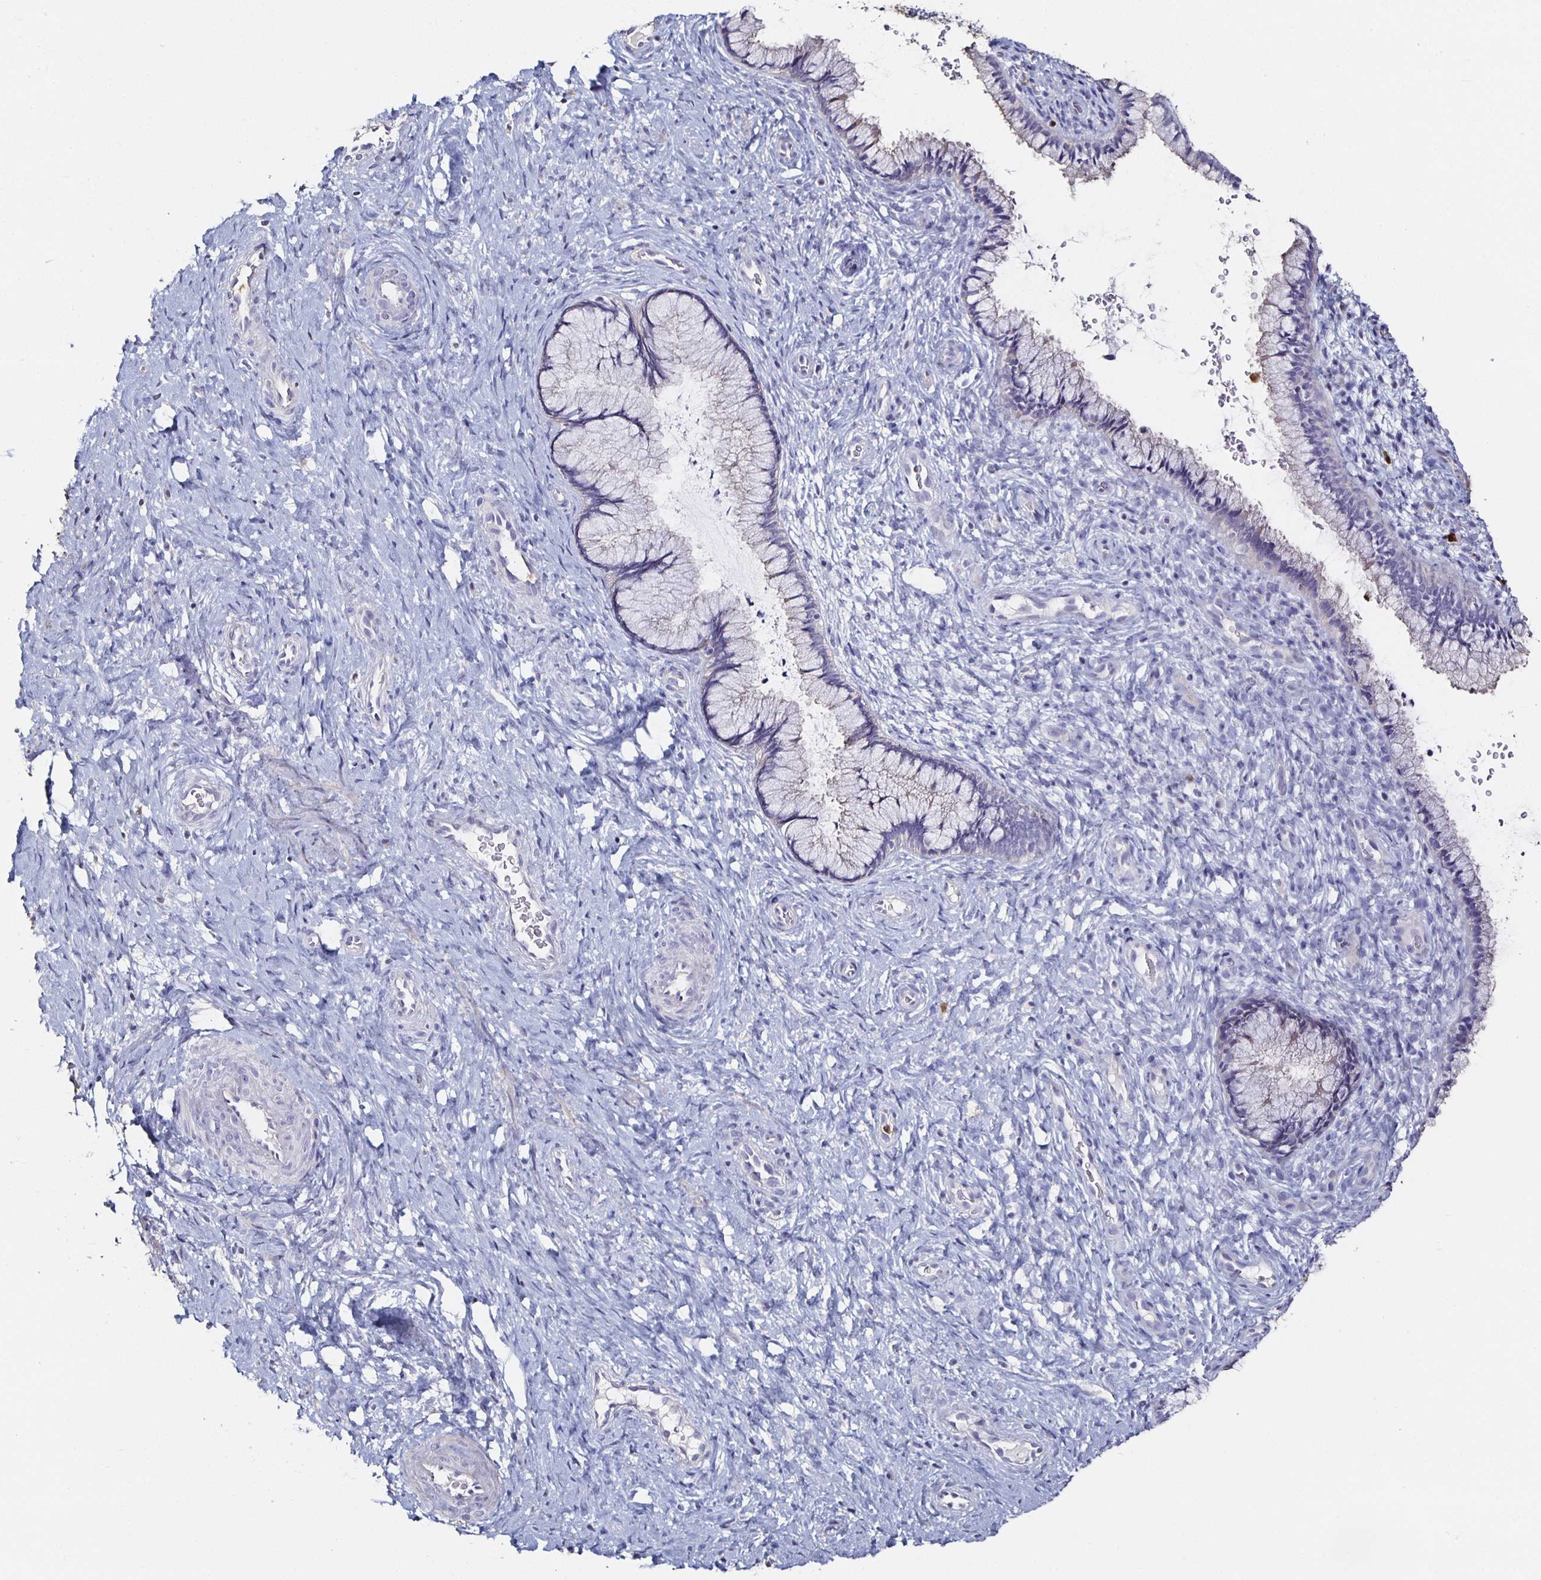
{"staining": {"intensity": "negative", "quantity": "none", "location": "none"}, "tissue": "cervix", "cell_type": "Glandular cells", "image_type": "normal", "snomed": [{"axis": "morphology", "description": "Normal tissue, NOS"}, {"axis": "topography", "description": "Cervix"}], "caption": "Immunohistochemical staining of benign cervix shows no significant staining in glandular cells. Brightfield microscopy of IHC stained with DAB (brown) and hematoxylin (blue), captured at high magnification.", "gene": "TLR4", "patient": {"sex": "female", "age": 34}}